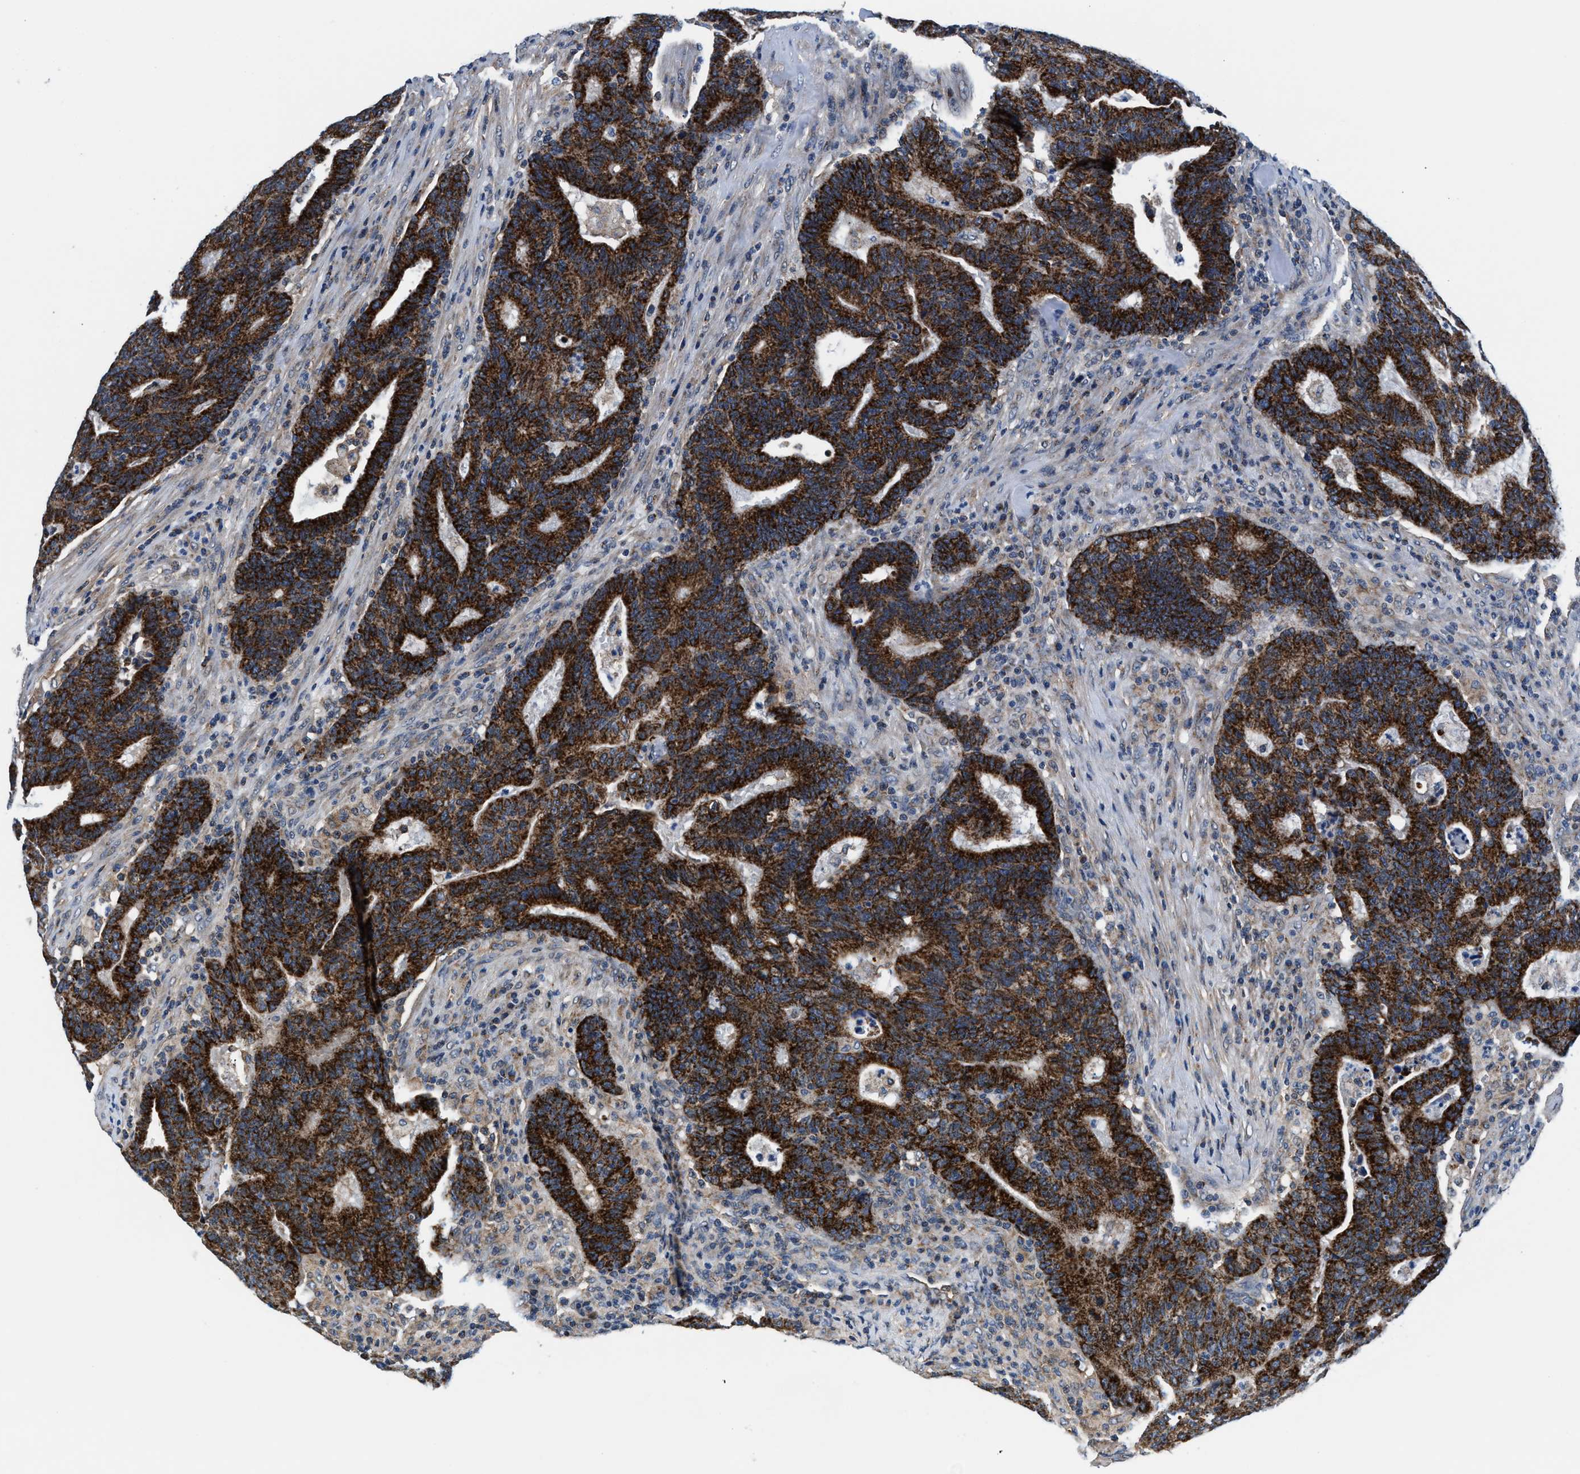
{"staining": {"intensity": "strong", "quantity": ">75%", "location": "cytoplasmic/membranous"}, "tissue": "colorectal cancer", "cell_type": "Tumor cells", "image_type": "cancer", "snomed": [{"axis": "morphology", "description": "Adenocarcinoma, NOS"}, {"axis": "topography", "description": "Colon"}], "caption": "A high amount of strong cytoplasmic/membranous staining is present in approximately >75% of tumor cells in colorectal cancer tissue.", "gene": "NKTR", "patient": {"sex": "female", "age": 75}}